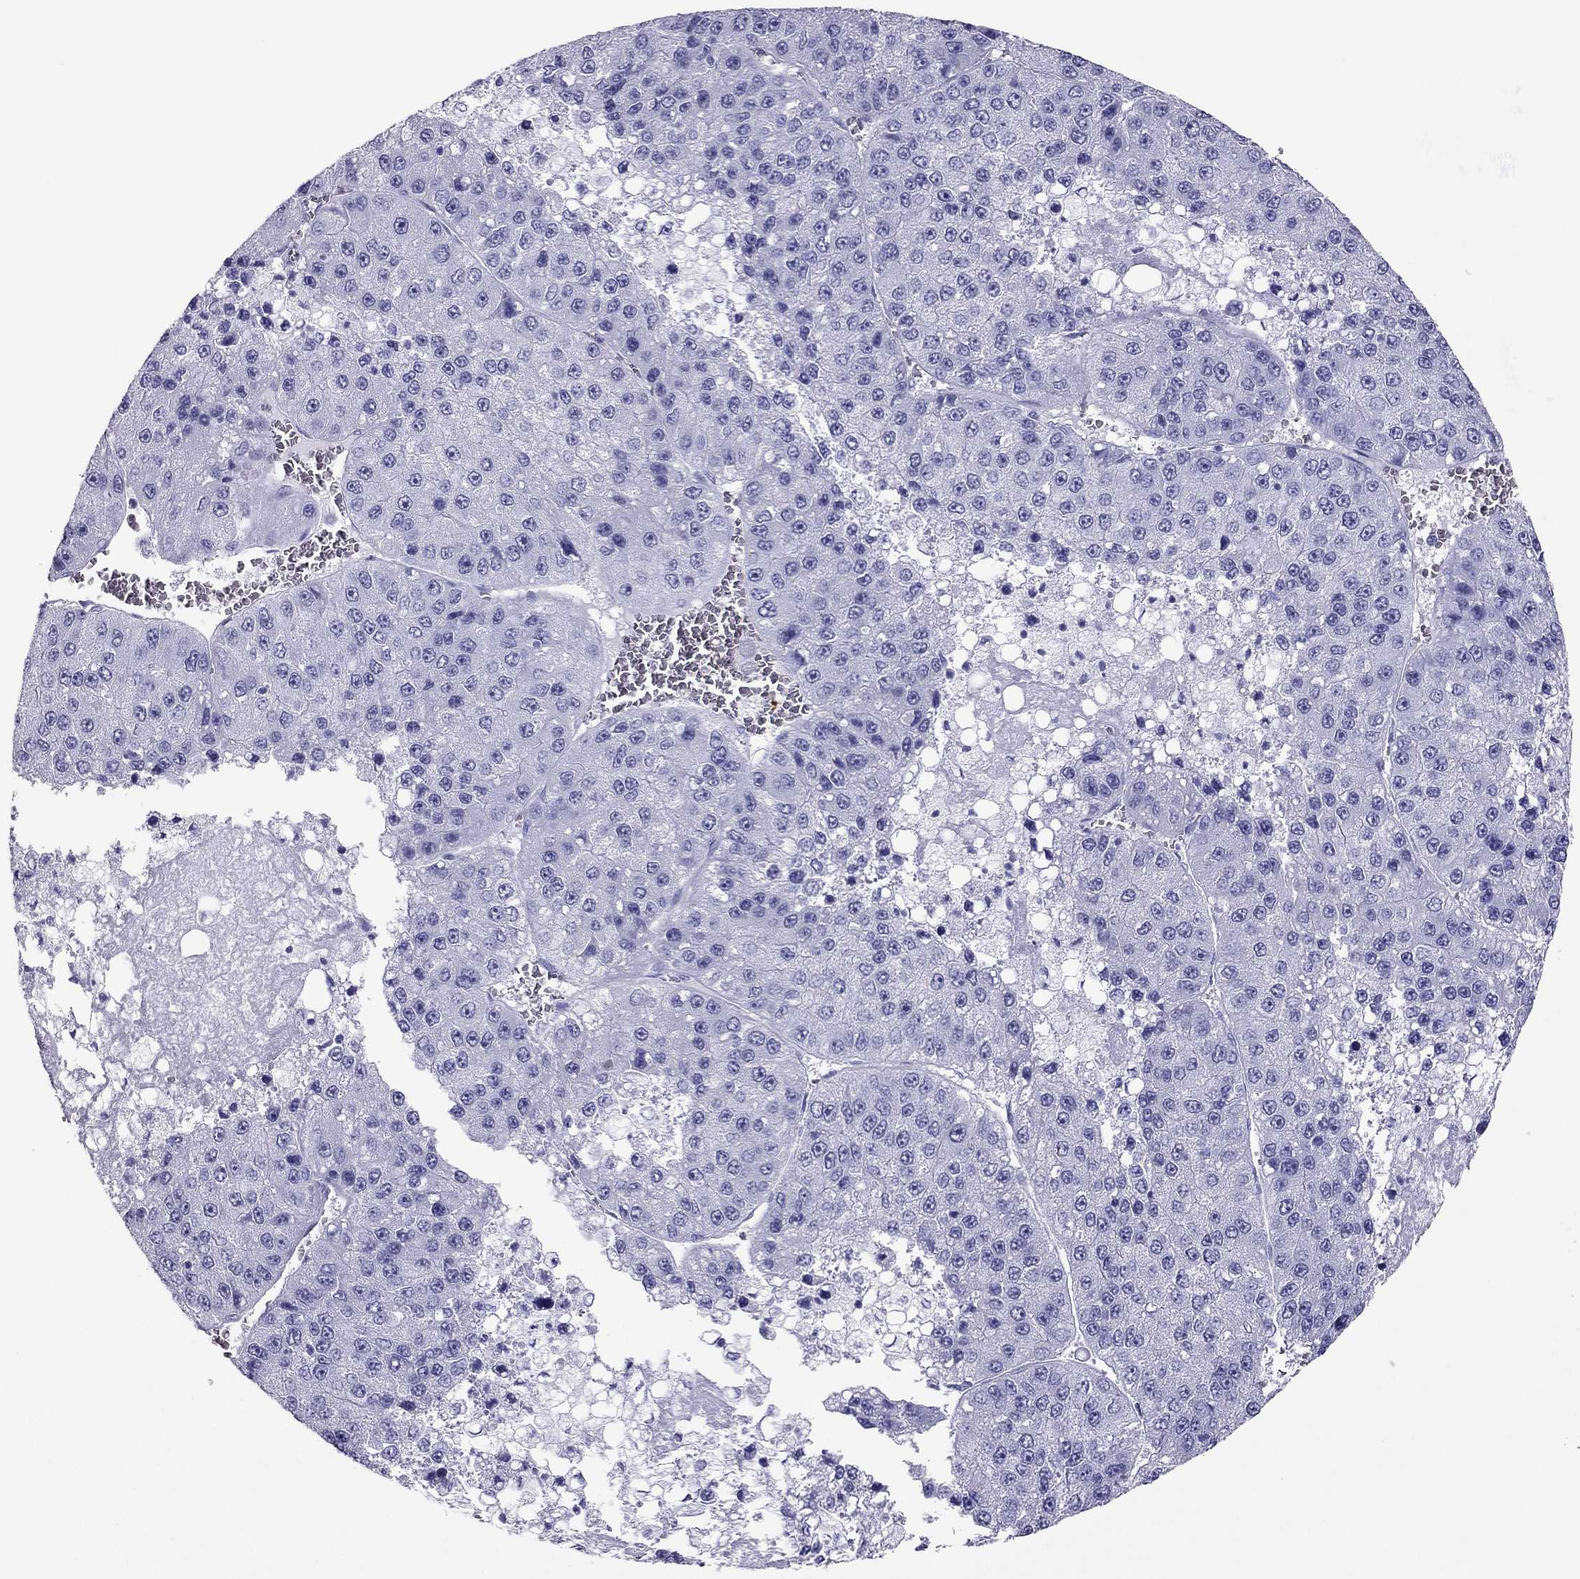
{"staining": {"intensity": "negative", "quantity": "none", "location": "none"}, "tissue": "liver cancer", "cell_type": "Tumor cells", "image_type": "cancer", "snomed": [{"axis": "morphology", "description": "Carcinoma, Hepatocellular, NOS"}, {"axis": "topography", "description": "Liver"}], "caption": "DAB (3,3'-diaminobenzidine) immunohistochemical staining of liver cancer (hepatocellular carcinoma) reveals no significant expression in tumor cells. (Immunohistochemistry (ihc), brightfield microscopy, high magnification).", "gene": "PDE6A", "patient": {"sex": "female", "age": 73}}